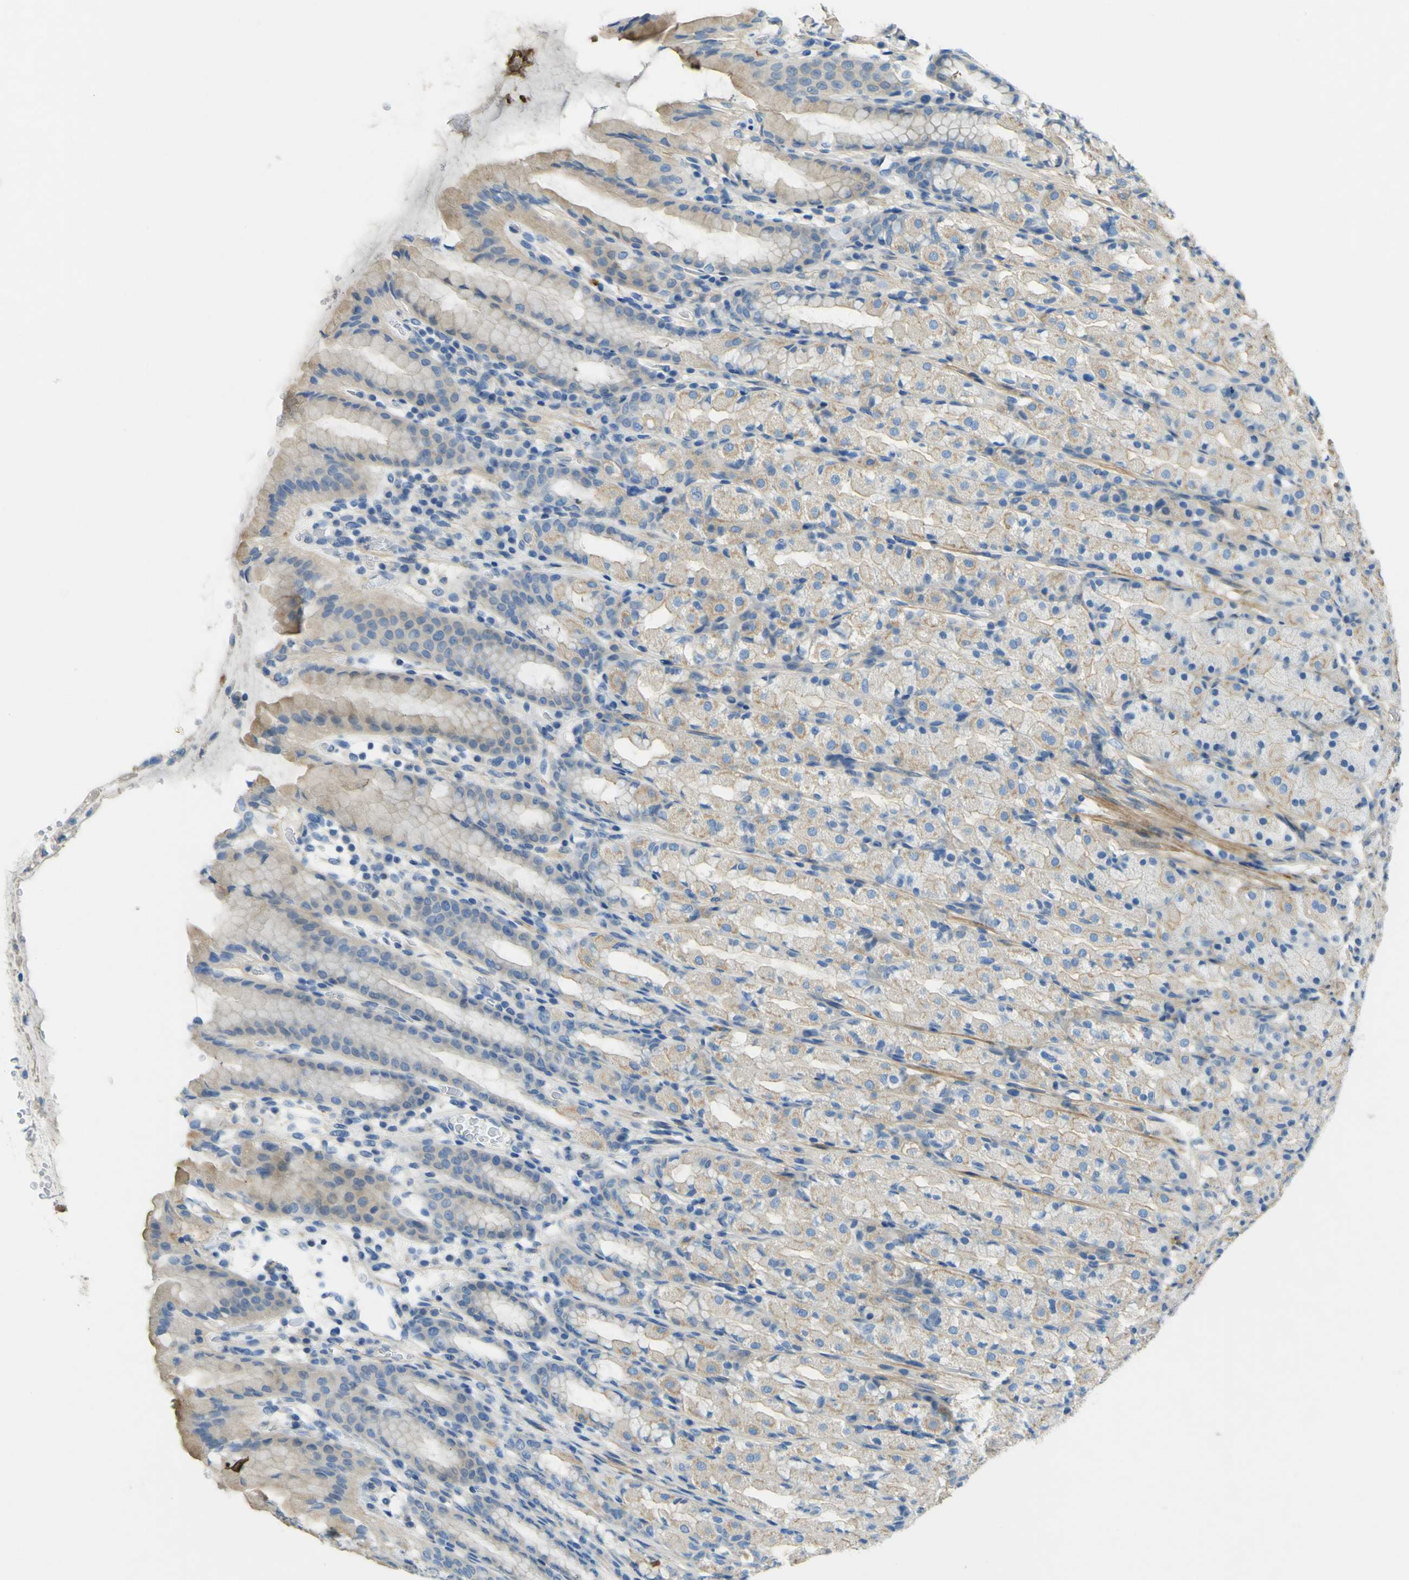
{"staining": {"intensity": "weak", "quantity": "25%-75%", "location": "cytoplasmic/membranous"}, "tissue": "stomach", "cell_type": "Glandular cells", "image_type": "normal", "snomed": [{"axis": "morphology", "description": "Normal tissue, NOS"}, {"axis": "topography", "description": "Stomach, upper"}], "caption": "Normal stomach displays weak cytoplasmic/membranous staining in approximately 25%-75% of glandular cells, visualized by immunohistochemistry. The protein is shown in brown color, while the nuclei are stained blue.", "gene": "OGN", "patient": {"sex": "male", "age": 68}}